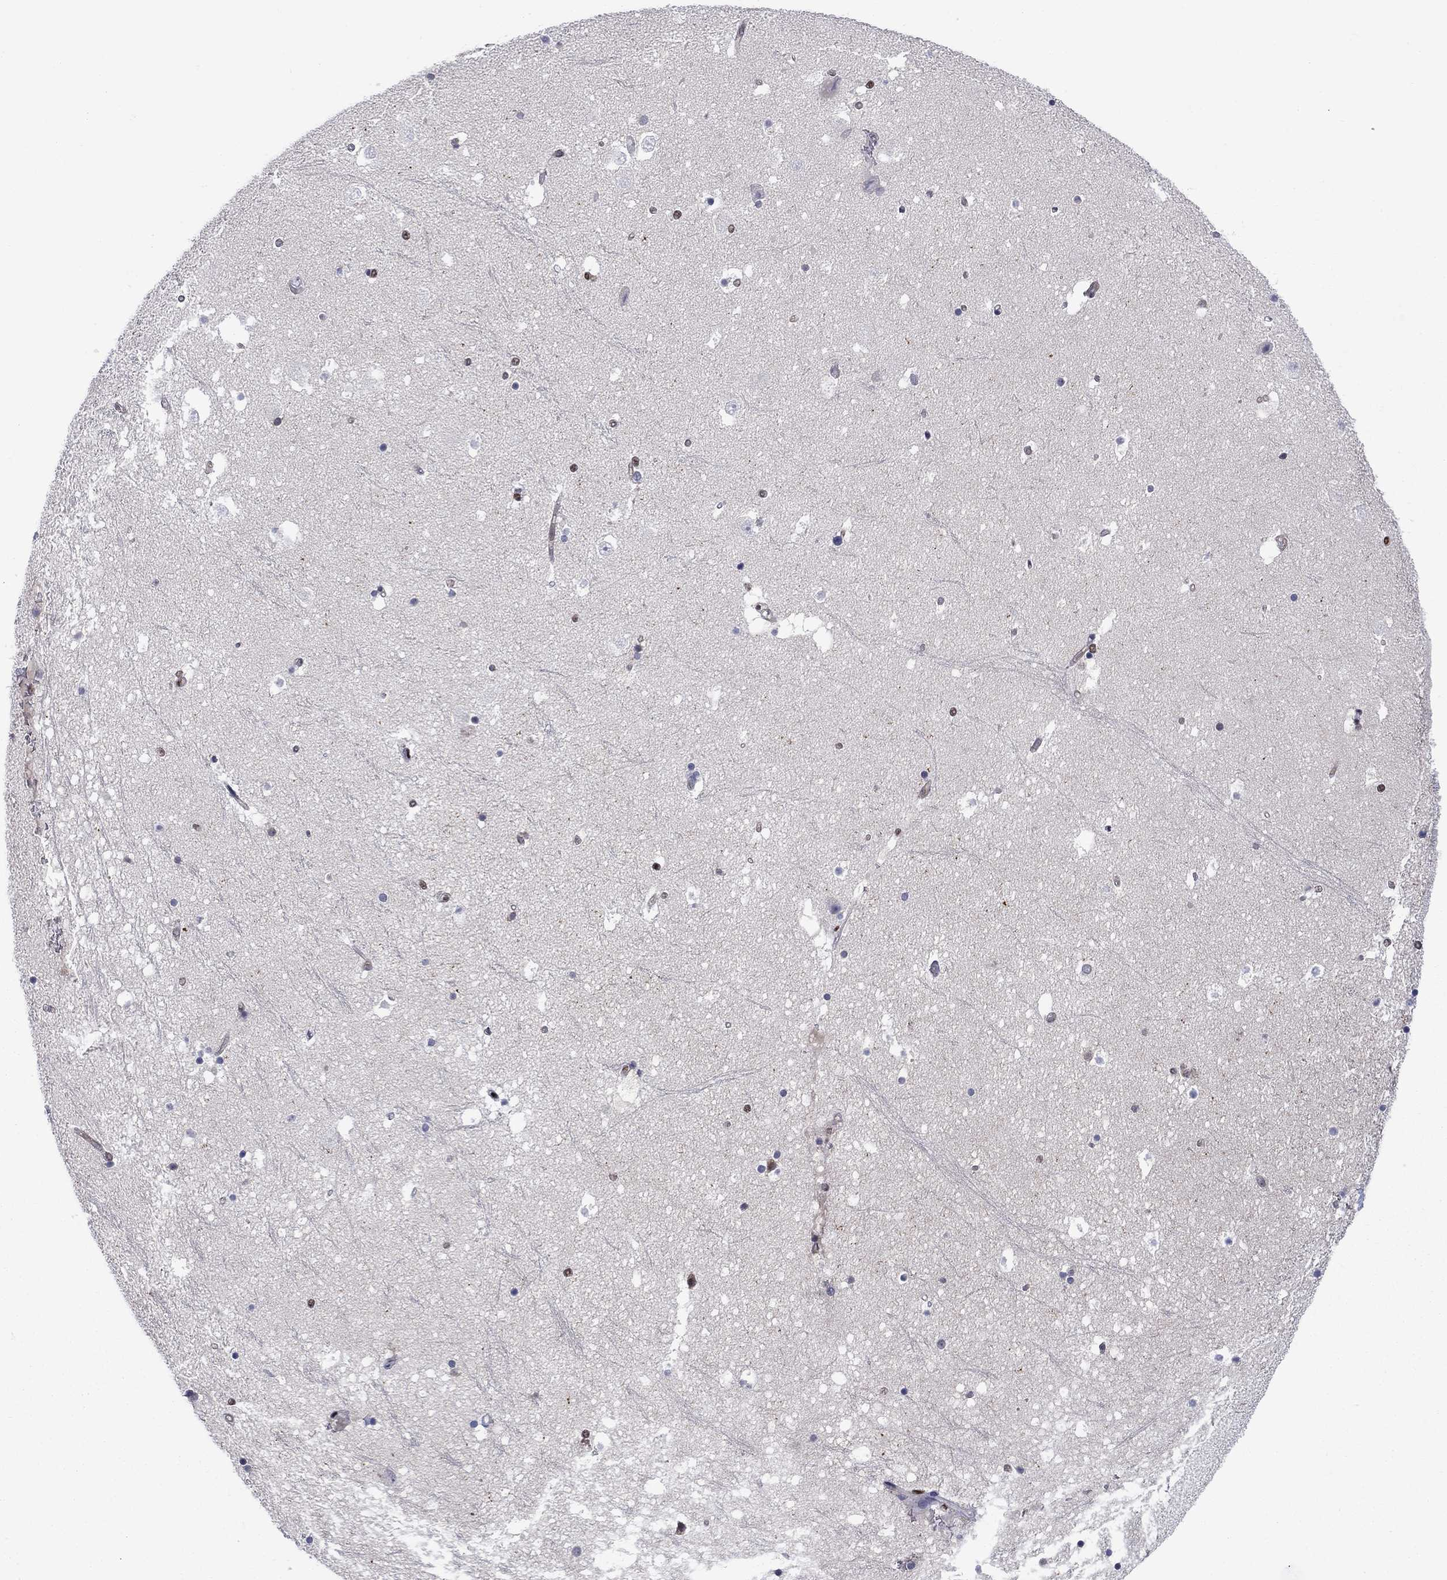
{"staining": {"intensity": "strong", "quantity": "<25%", "location": "nuclear"}, "tissue": "hippocampus", "cell_type": "Glial cells", "image_type": "normal", "snomed": [{"axis": "morphology", "description": "Normal tissue, NOS"}, {"axis": "topography", "description": "Hippocampus"}], "caption": "Immunohistochemistry photomicrograph of benign hippocampus stained for a protein (brown), which reveals medium levels of strong nuclear expression in about <25% of glial cells.", "gene": "RPRD1B", "patient": {"sex": "male", "age": 51}}